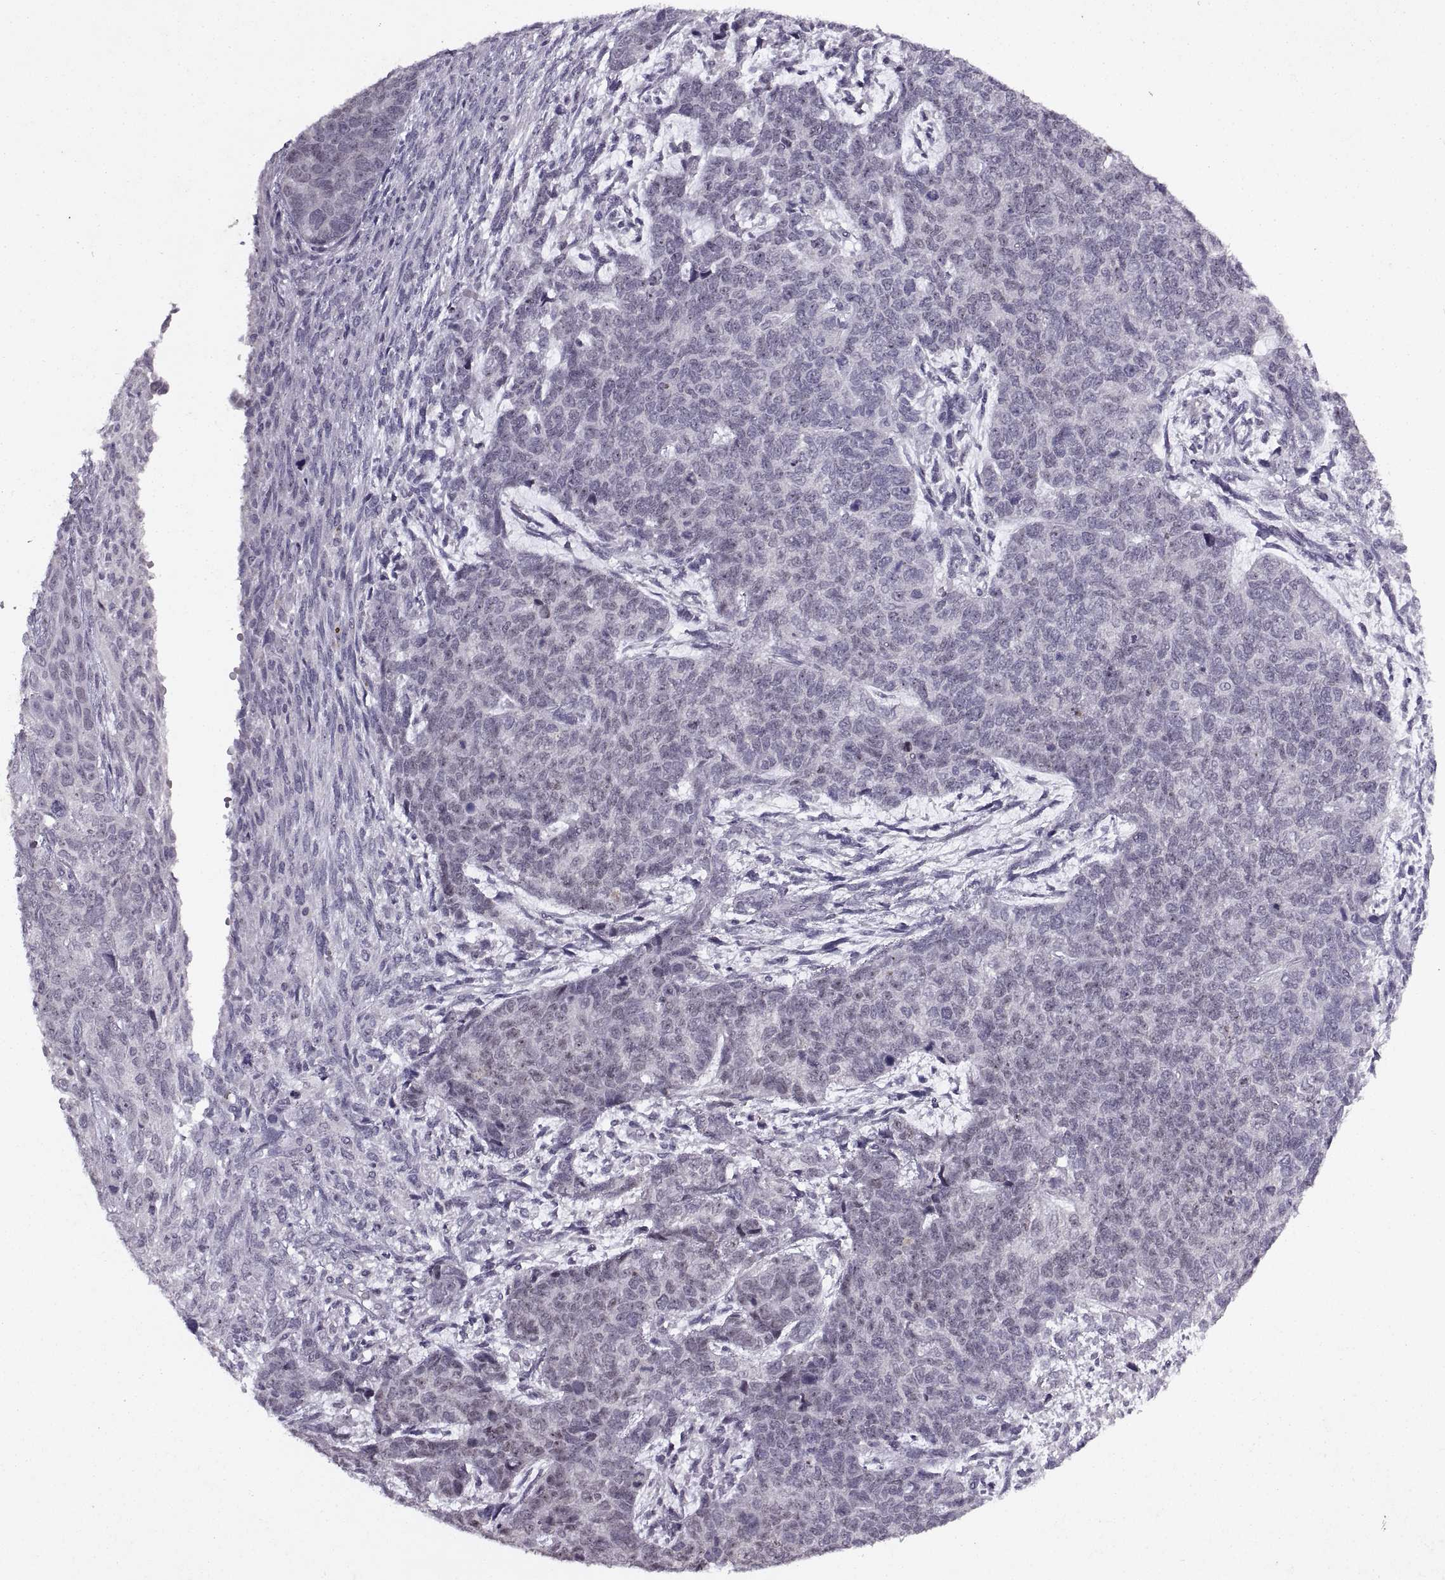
{"staining": {"intensity": "negative", "quantity": "none", "location": "none"}, "tissue": "cervical cancer", "cell_type": "Tumor cells", "image_type": "cancer", "snomed": [{"axis": "morphology", "description": "Squamous cell carcinoma, NOS"}, {"axis": "topography", "description": "Cervix"}], "caption": "Immunohistochemistry (IHC) of cervical cancer shows no staining in tumor cells.", "gene": "SINHCAF", "patient": {"sex": "female", "age": 63}}